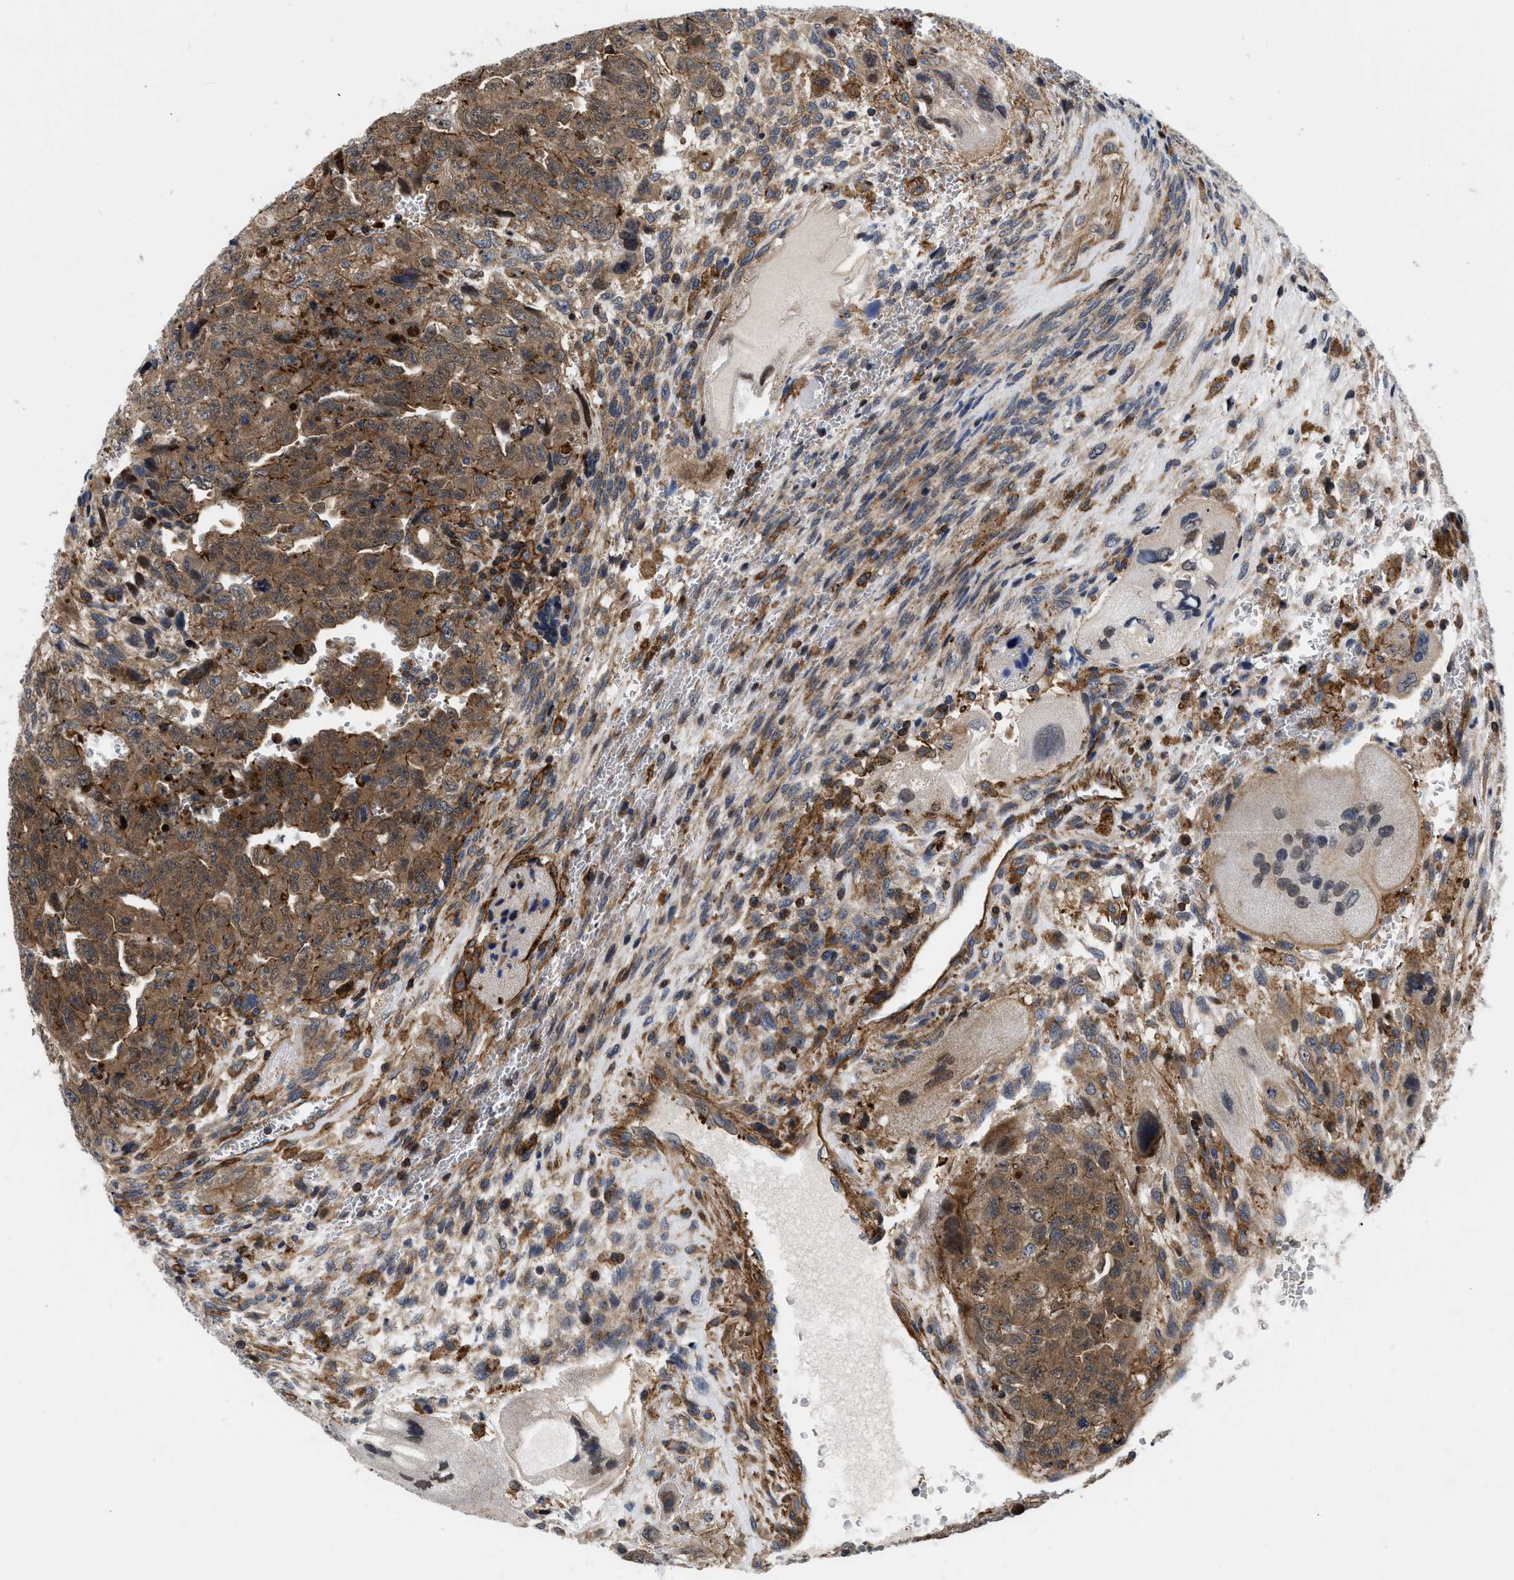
{"staining": {"intensity": "strong", "quantity": ">75%", "location": "cytoplasmic/membranous"}, "tissue": "testis cancer", "cell_type": "Tumor cells", "image_type": "cancer", "snomed": [{"axis": "morphology", "description": "Carcinoma, Embryonal, NOS"}, {"axis": "topography", "description": "Testis"}], "caption": "Approximately >75% of tumor cells in human testis embryonal carcinoma demonstrate strong cytoplasmic/membranous protein expression as visualized by brown immunohistochemical staining.", "gene": "SPAST", "patient": {"sex": "male", "age": 28}}